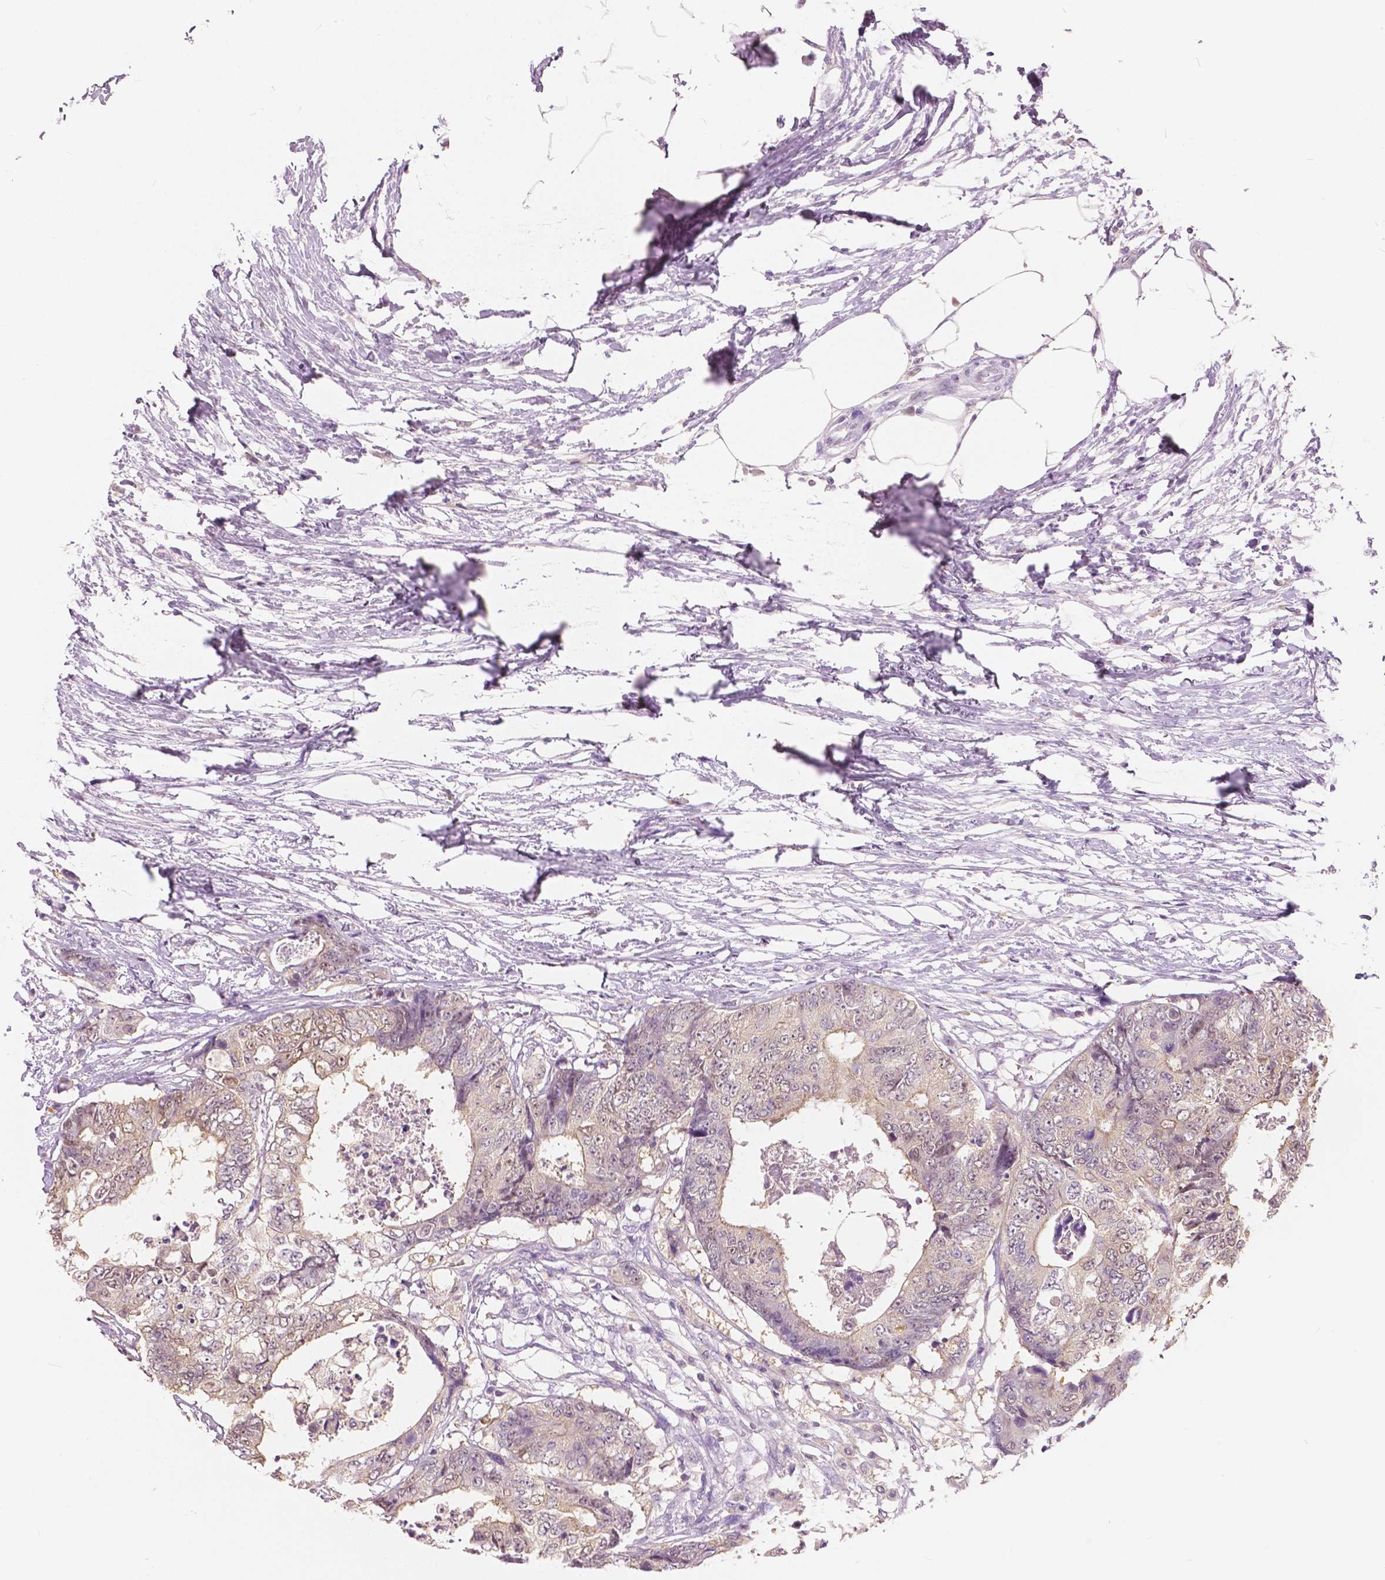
{"staining": {"intensity": "weak", "quantity": "25%-75%", "location": "cytoplasmic/membranous"}, "tissue": "colorectal cancer", "cell_type": "Tumor cells", "image_type": "cancer", "snomed": [{"axis": "morphology", "description": "Adenocarcinoma, NOS"}, {"axis": "topography", "description": "Colon"}], "caption": "The photomicrograph exhibits a brown stain indicating the presence of a protein in the cytoplasmic/membranous of tumor cells in colorectal cancer (adenocarcinoma).", "gene": "TKFC", "patient": {"sex": "female", "age": 48}}